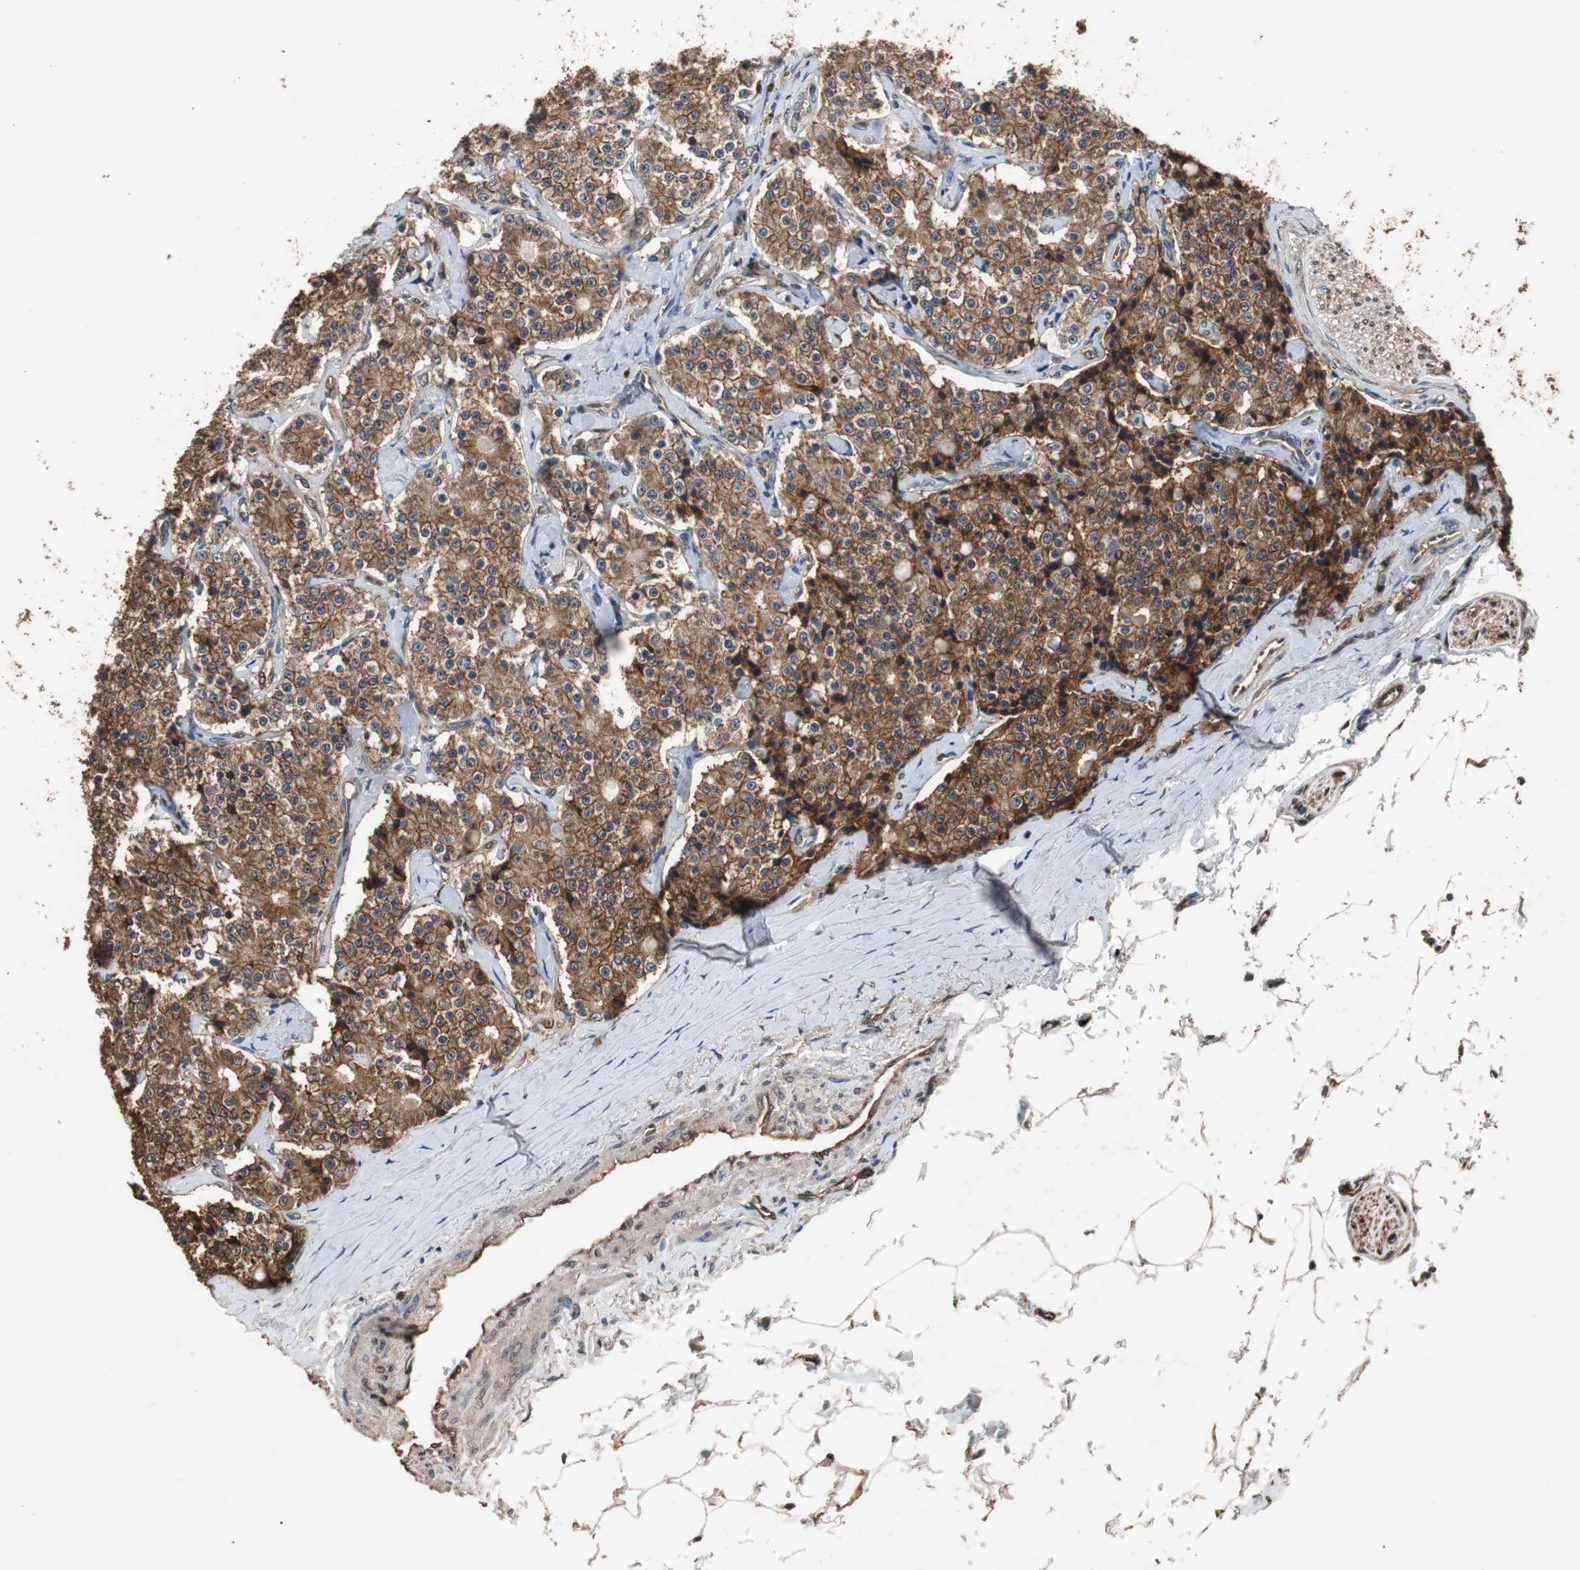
{"staining": {"intensity": "strong", "quantity": ">75%", "location": "cytoplasmic/membranous"}, "tissue": "carcinoid", "cell_type": "Tumor cells", "image_type": "cancer", "snomed": [{"axis": "morphology", "description": "Carcinoid, malignant, NOS"}, {"axis": "topography", "description": "Colon"}], "caption": "Protein analysis of carcinoid tissue exhibits strong cytoplasmic/membranous staining in about >75% of tumor cells.", "gene": "NDRG1", "patient": {"sex": "female", "age": 61}}